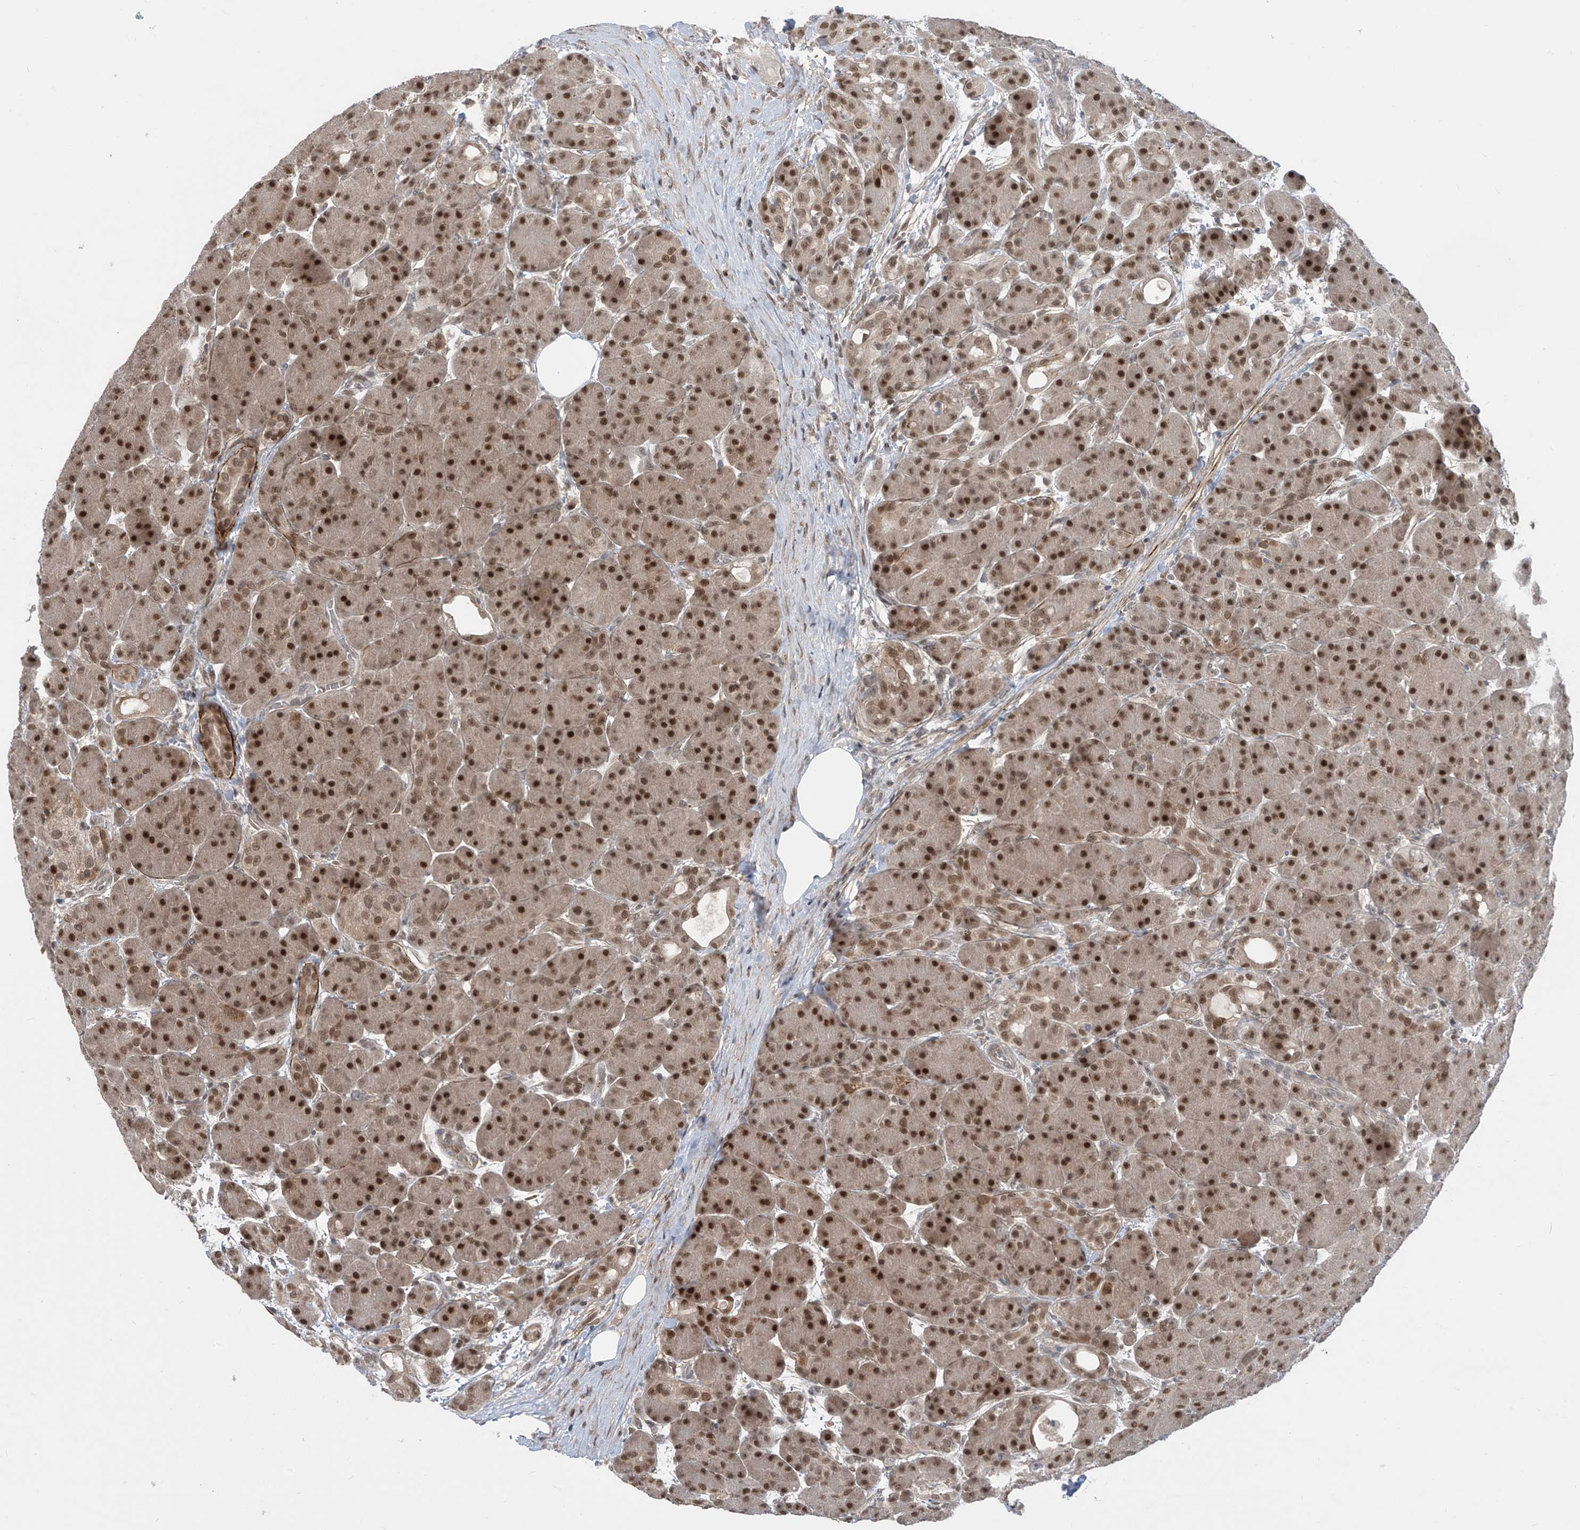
{"staining": {"intensity": "strong", "quantity": ">75%", "location": "nuclear"}, "tissue": "pancreas", "cell_type": "Exocrine glandular cells", "image_type": "normal", "snomed": [{"axis": "morphology", "description": "Normal tissue, NOS"}, {"axis": "topography", "description": "Pancreas"}], "caption": "This image reveals normal pancreas stained with immunohistochemistry (IHC) to label a protein in brown. The nuclear of exocrine glandular cells show strong positivity for the protein. Nuclei are counter-stained blue.", "gene": "LAGE3", "patient": {"sex": "male", "age": 63}}